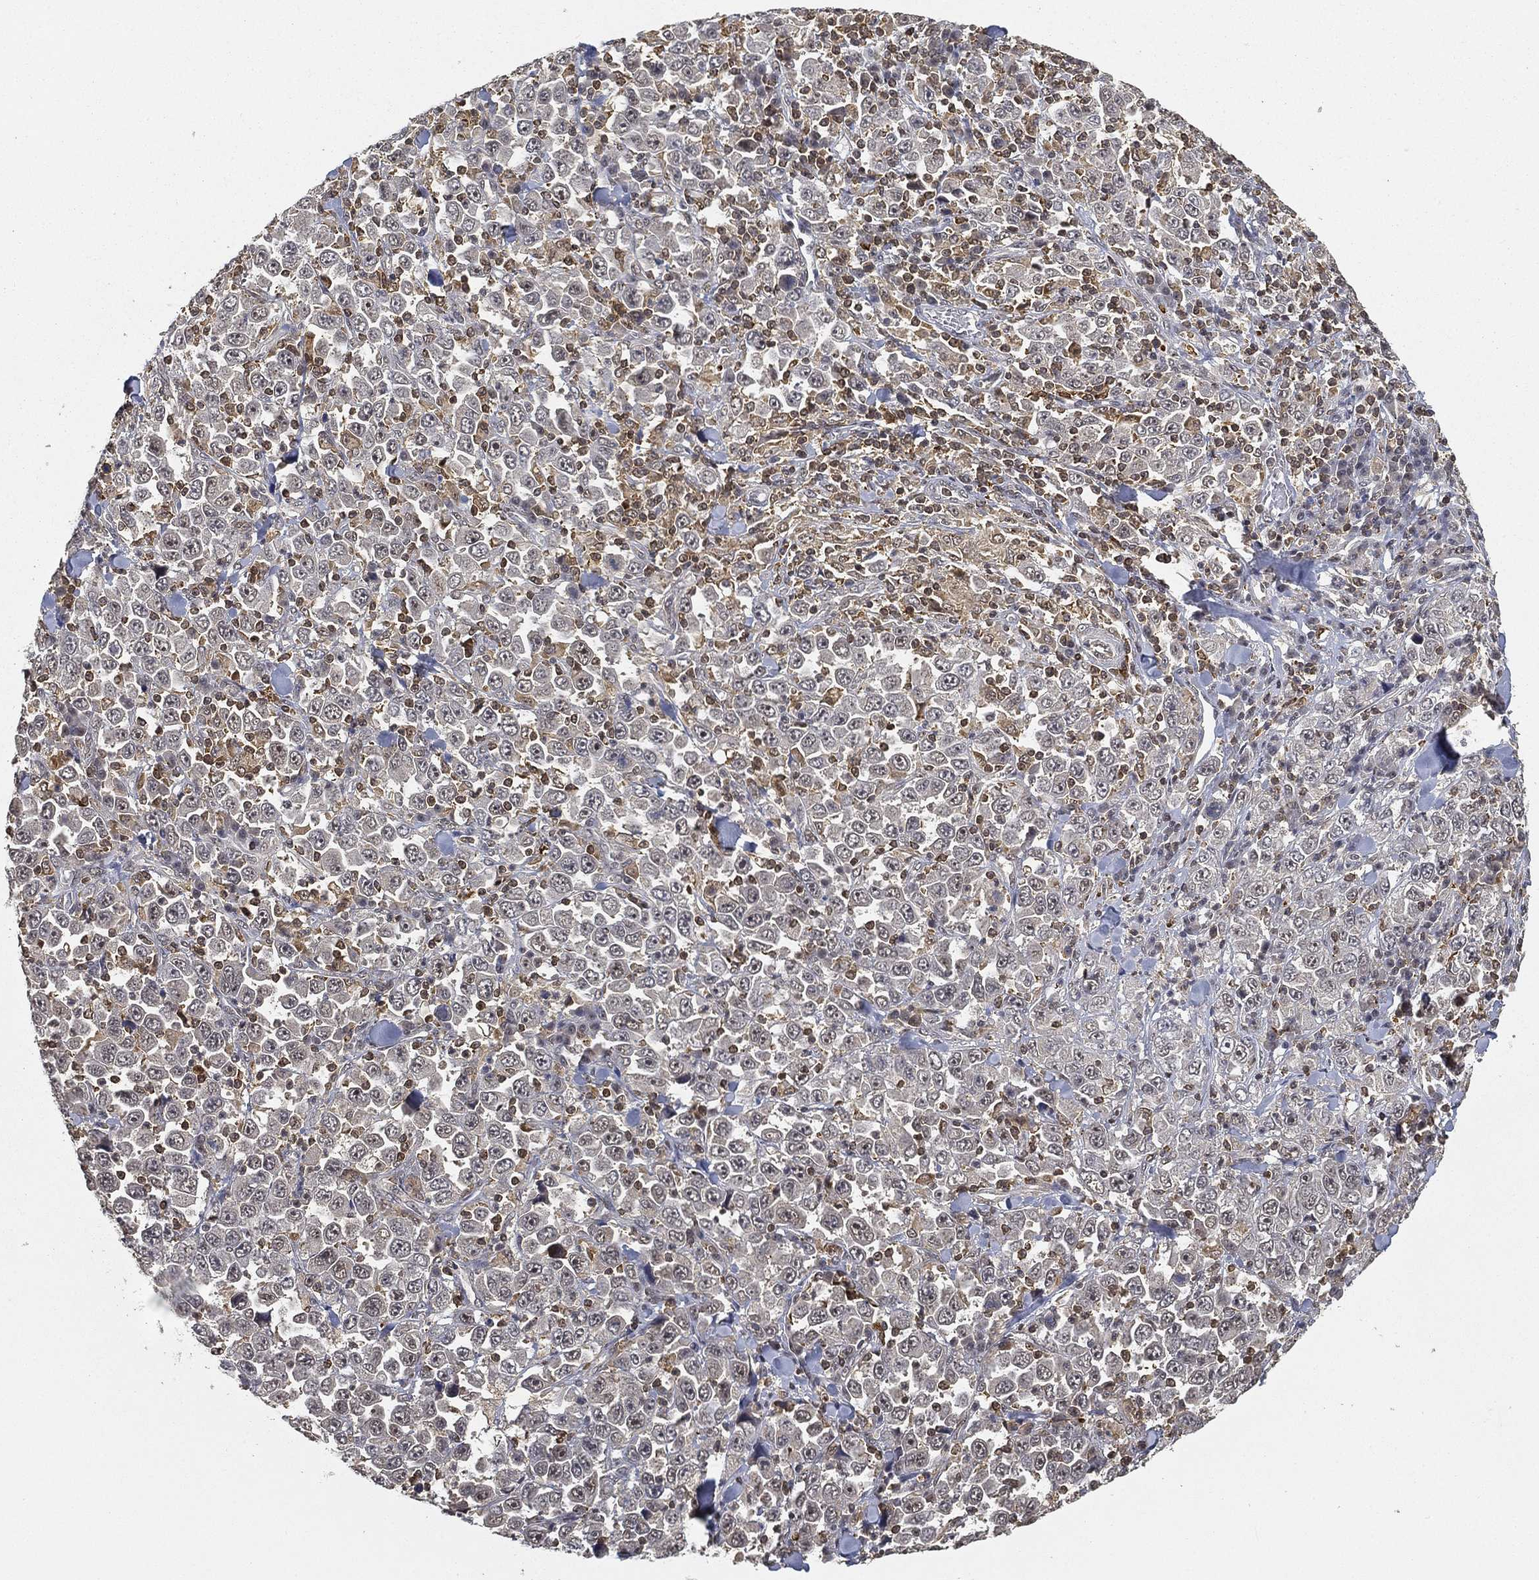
{"staining": {"intensity": "negative", "quantity": "none", "location": "none"}, "tissue": "stomach cancer", "cell_type": "Tumor cells", "image_type": "cancer", "snomed": [{"axis": "morphology", "description": "Normal tissue, NOS"}, {"axis": "morphology", "description": "Adenocarcinoma, NOS"}, {"axis": "topography", "description": "Stomach, upper"}, {"axis": "topography", "description": "Stomach"}], "caption": "Tumor cells are negative for protein expression in human stomach cancer (adenocarcinoma).", "gene": "WDR26", "patient": {"sex": "male", "age": 59}}